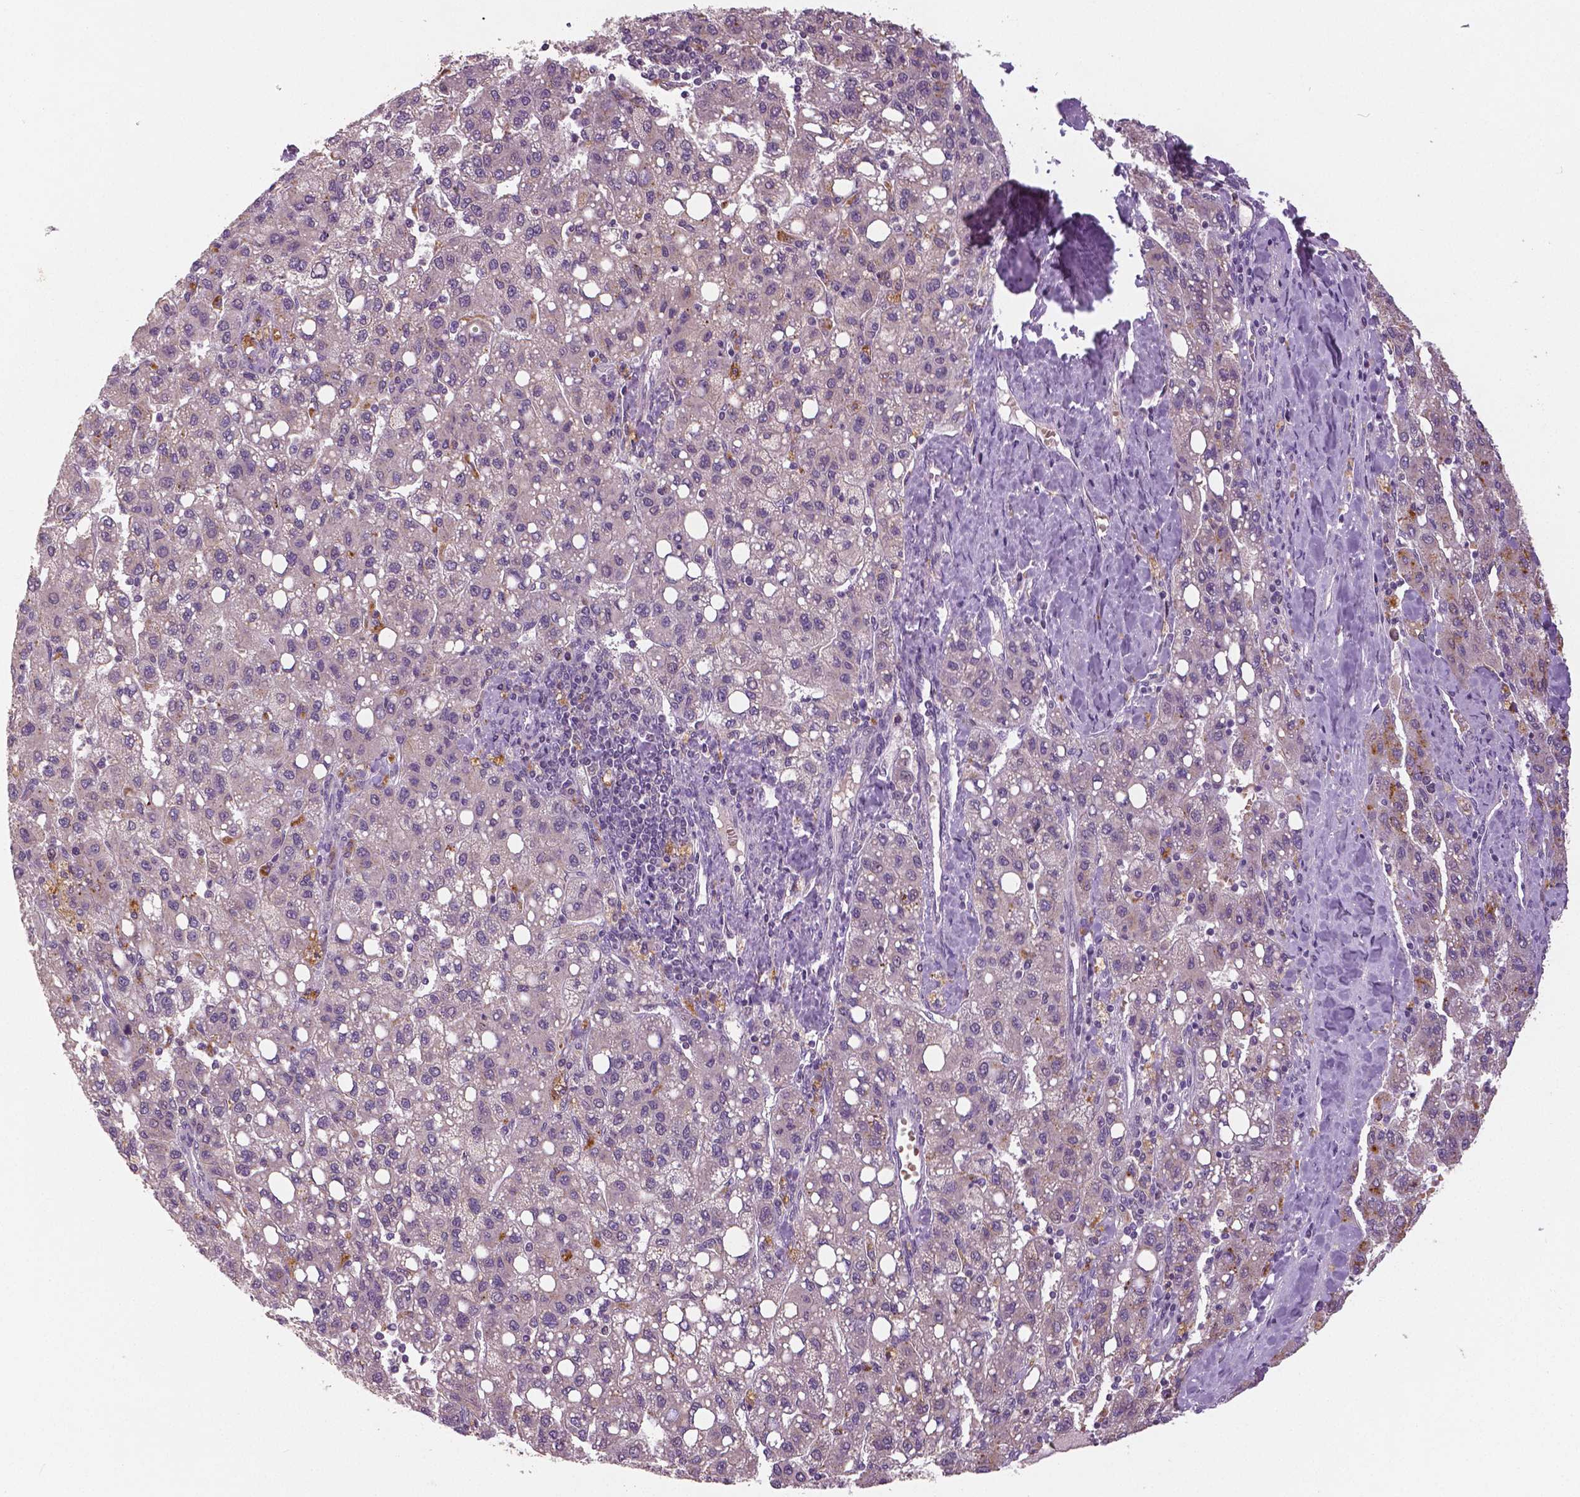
{"staining": {"intensity": "negative", "quantity": "none", "location": "none"}, "tissue": "liver cancer", "cell_type": "Tumor cells", "image_type": "cancer", "snomed": [{"axis": "morphology", "description": "Carcinoma, Hepatocellular, NOS"}, {"axis": "topography", "description": "Liver"}], "caption": "There is no significant expression in tumor cells of hepatocellular carcinoma (liver).", "gene": "MKI67", "patient": {"sex": "female", "age": 82}}